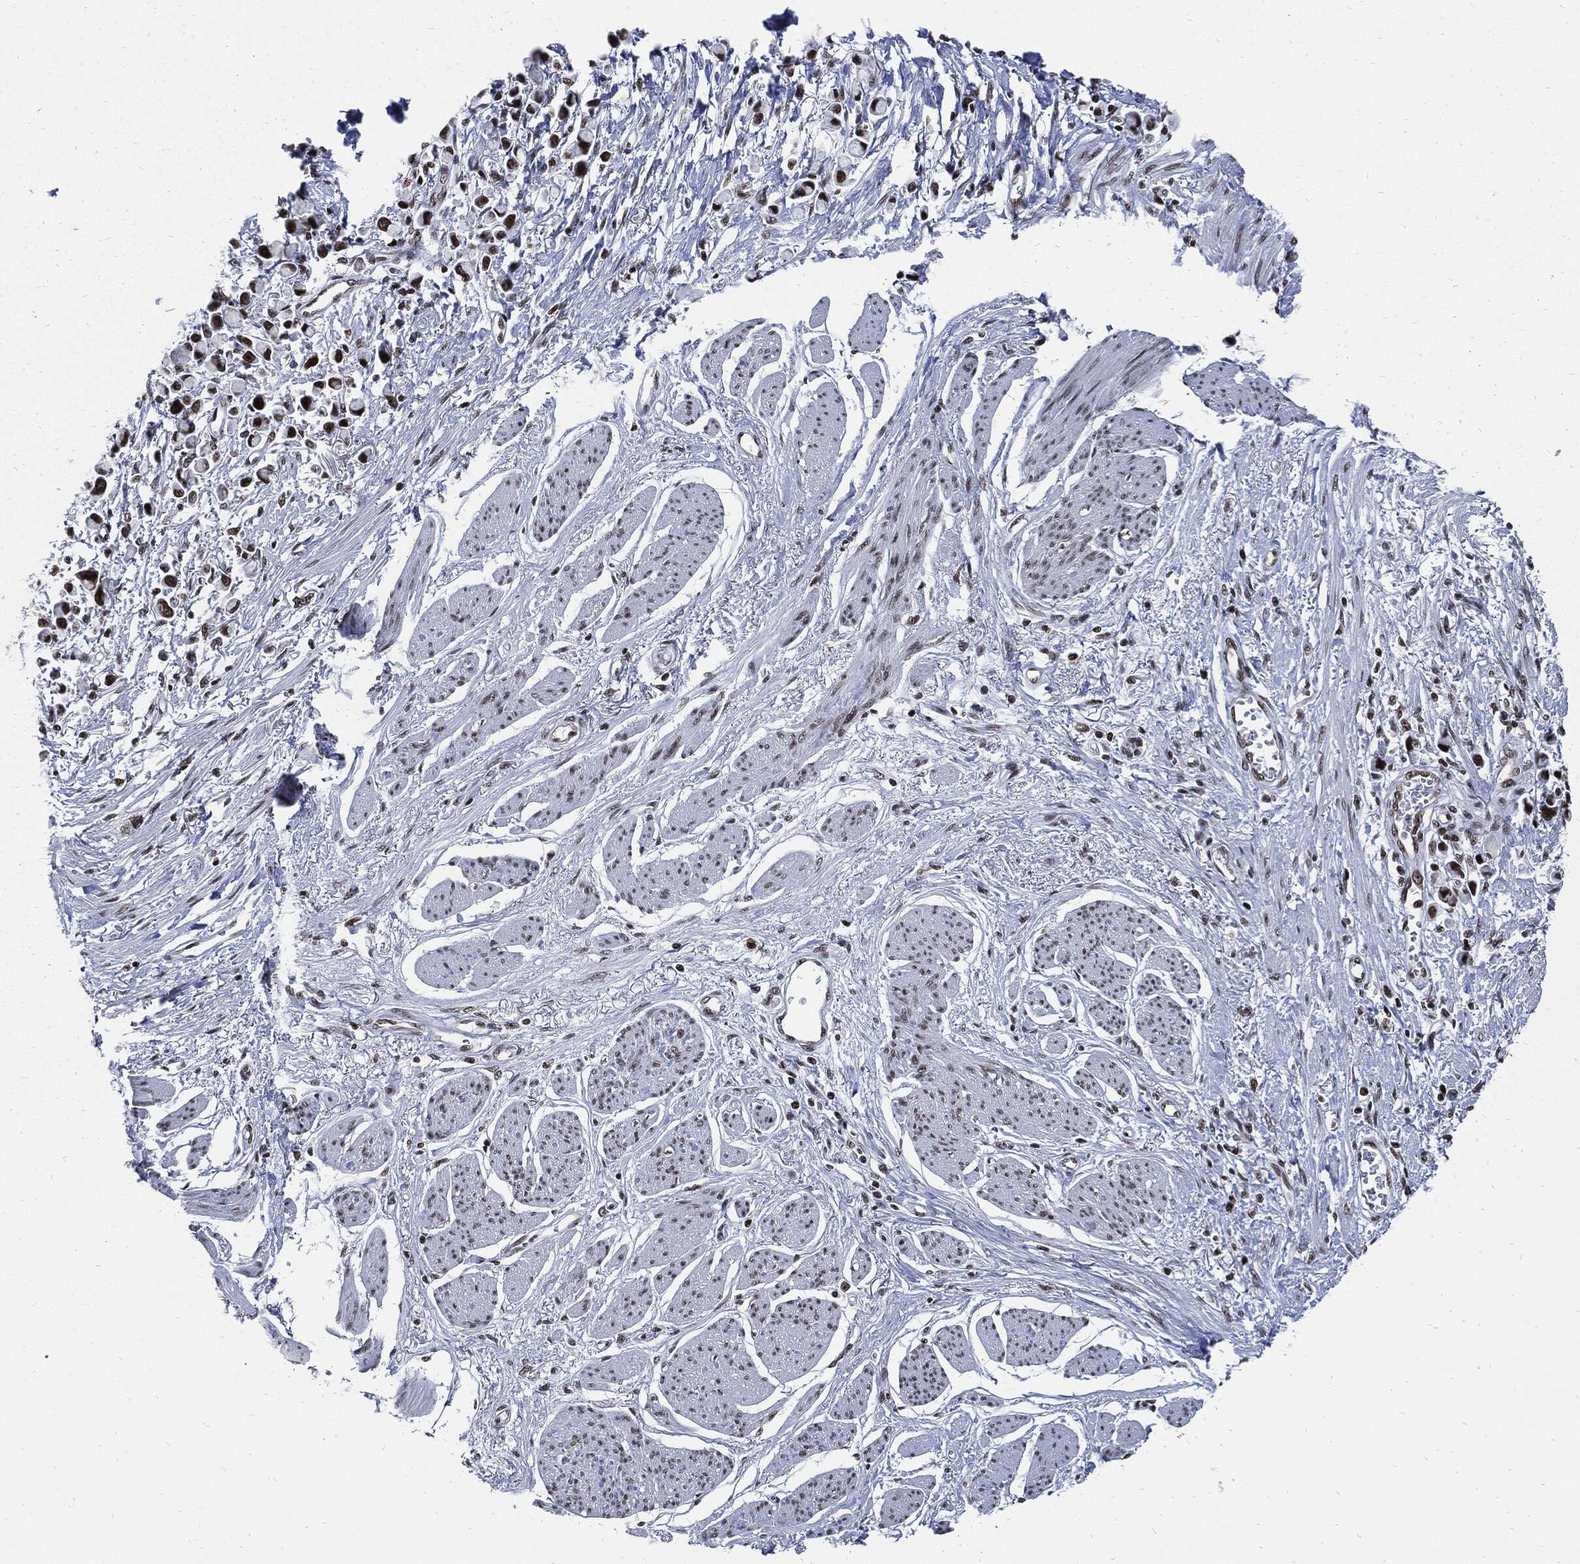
{"staining": {"intensity": "strong", "quantity": "25%-75%", "location": "nuclear"}, "tissue": "stomach cancer", "cell_type": "Tumor cells", "image_type": "cancer", "snomed": [{"axis": "morphology", "description": "Adenocarcinoma, NOS"}, {"axis": "topography", "description": "Stomach"}], "caption": "Protein expression analysis of human adenocarcinoma (stomach) reveals strong nuclear staining in about 25%-75% of tumor cells.", "gene": "TERF2", "patient": {"sex": "female", "age": 81}}